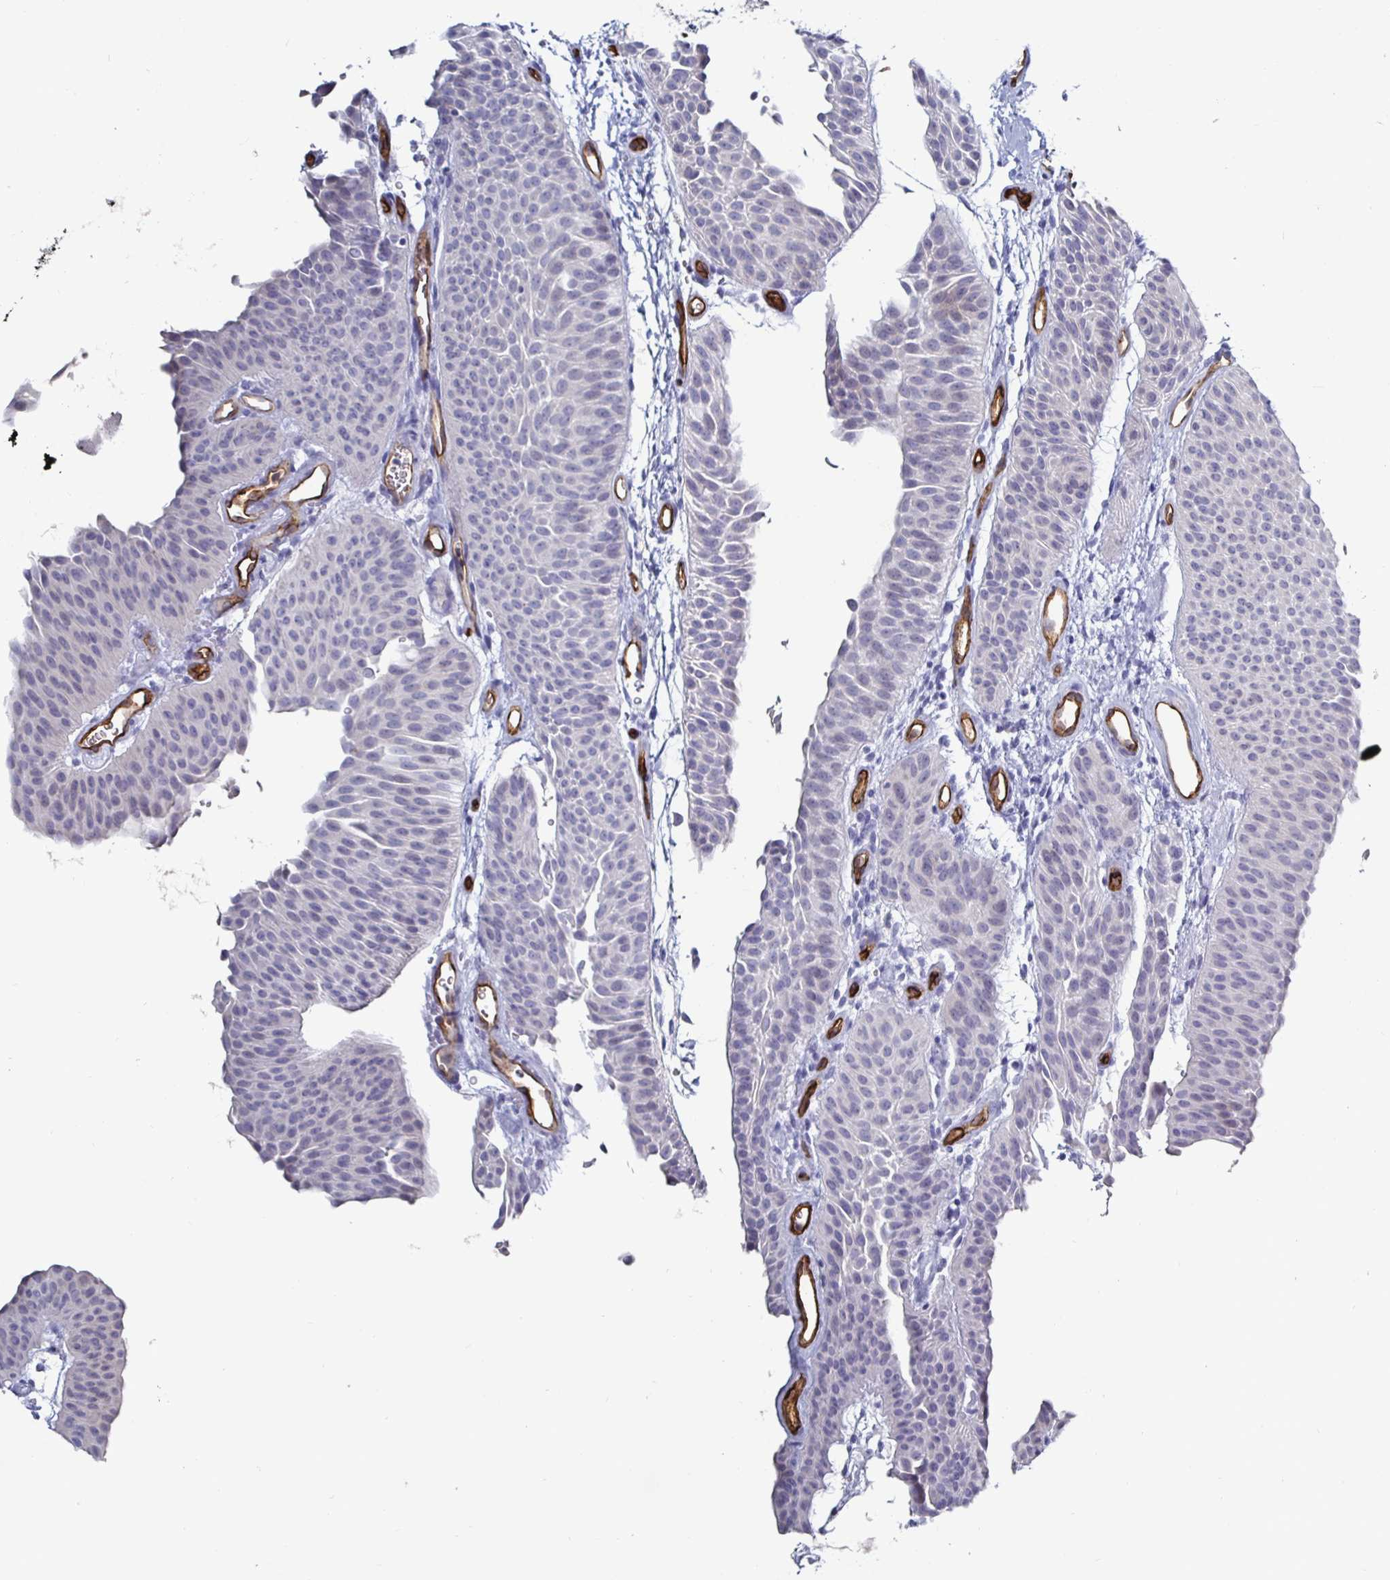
{"staining": {"intensity": "negative", "quantity": "none", "location": "none"}, "tissue": "urothelial cancer", "cell_type": "Tumor cells", "image_type": "cancer", "snomed": [{"axis": "morphology", "description": "Urothelial carcinoma, Low grade"}, {"axis": "topography", "description": "Urinary bladder"}], "caption": "Protein analysis of urothelial cancer displays no significant staining in tumor cells.", "gene": "ACSBG2", "patient": {"sex": "female", "age": 60}}